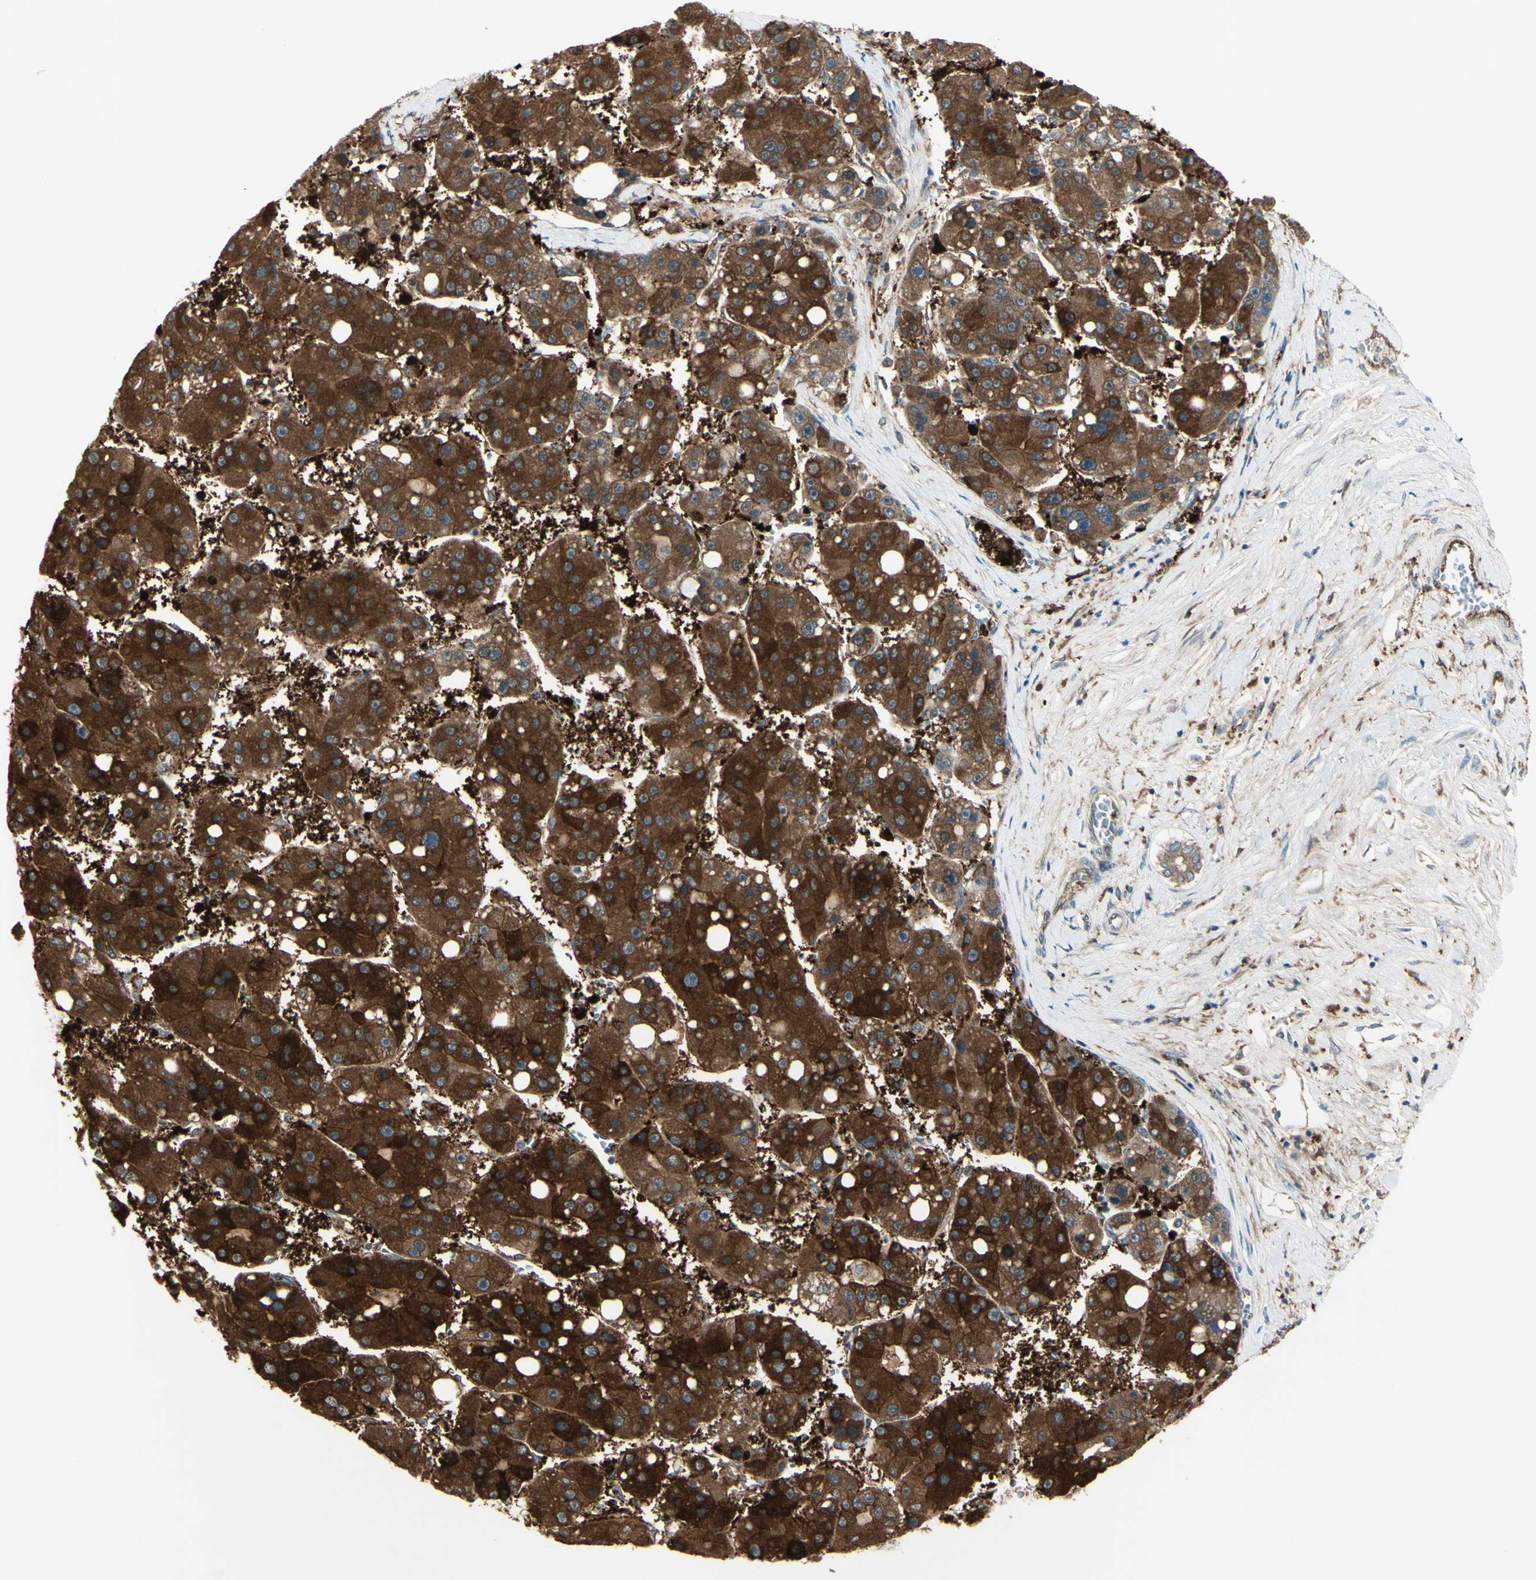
{"staining": {"intensity": "strong", "quantity": ">75%", "location": "cytoplasmic/membranous"}, "tissue": "liver cancer", "cell_type": "Tumor cells", "image_type": "cancer", "snomed": [{"axis": "morphology", "description": "Carcinoma, Hepatocellular, NOS"}, {"axis": "topography", "description": "Liver"}], "caption": "Human liver cancer (hepatocellular carcinoma) stained for a protein (brown) displays strong cytoplasmic/membranous positive staining in about >75% of tumor cells.", "gene": "IGSF9B", "patient": {"sex": "female", "age": 61}}